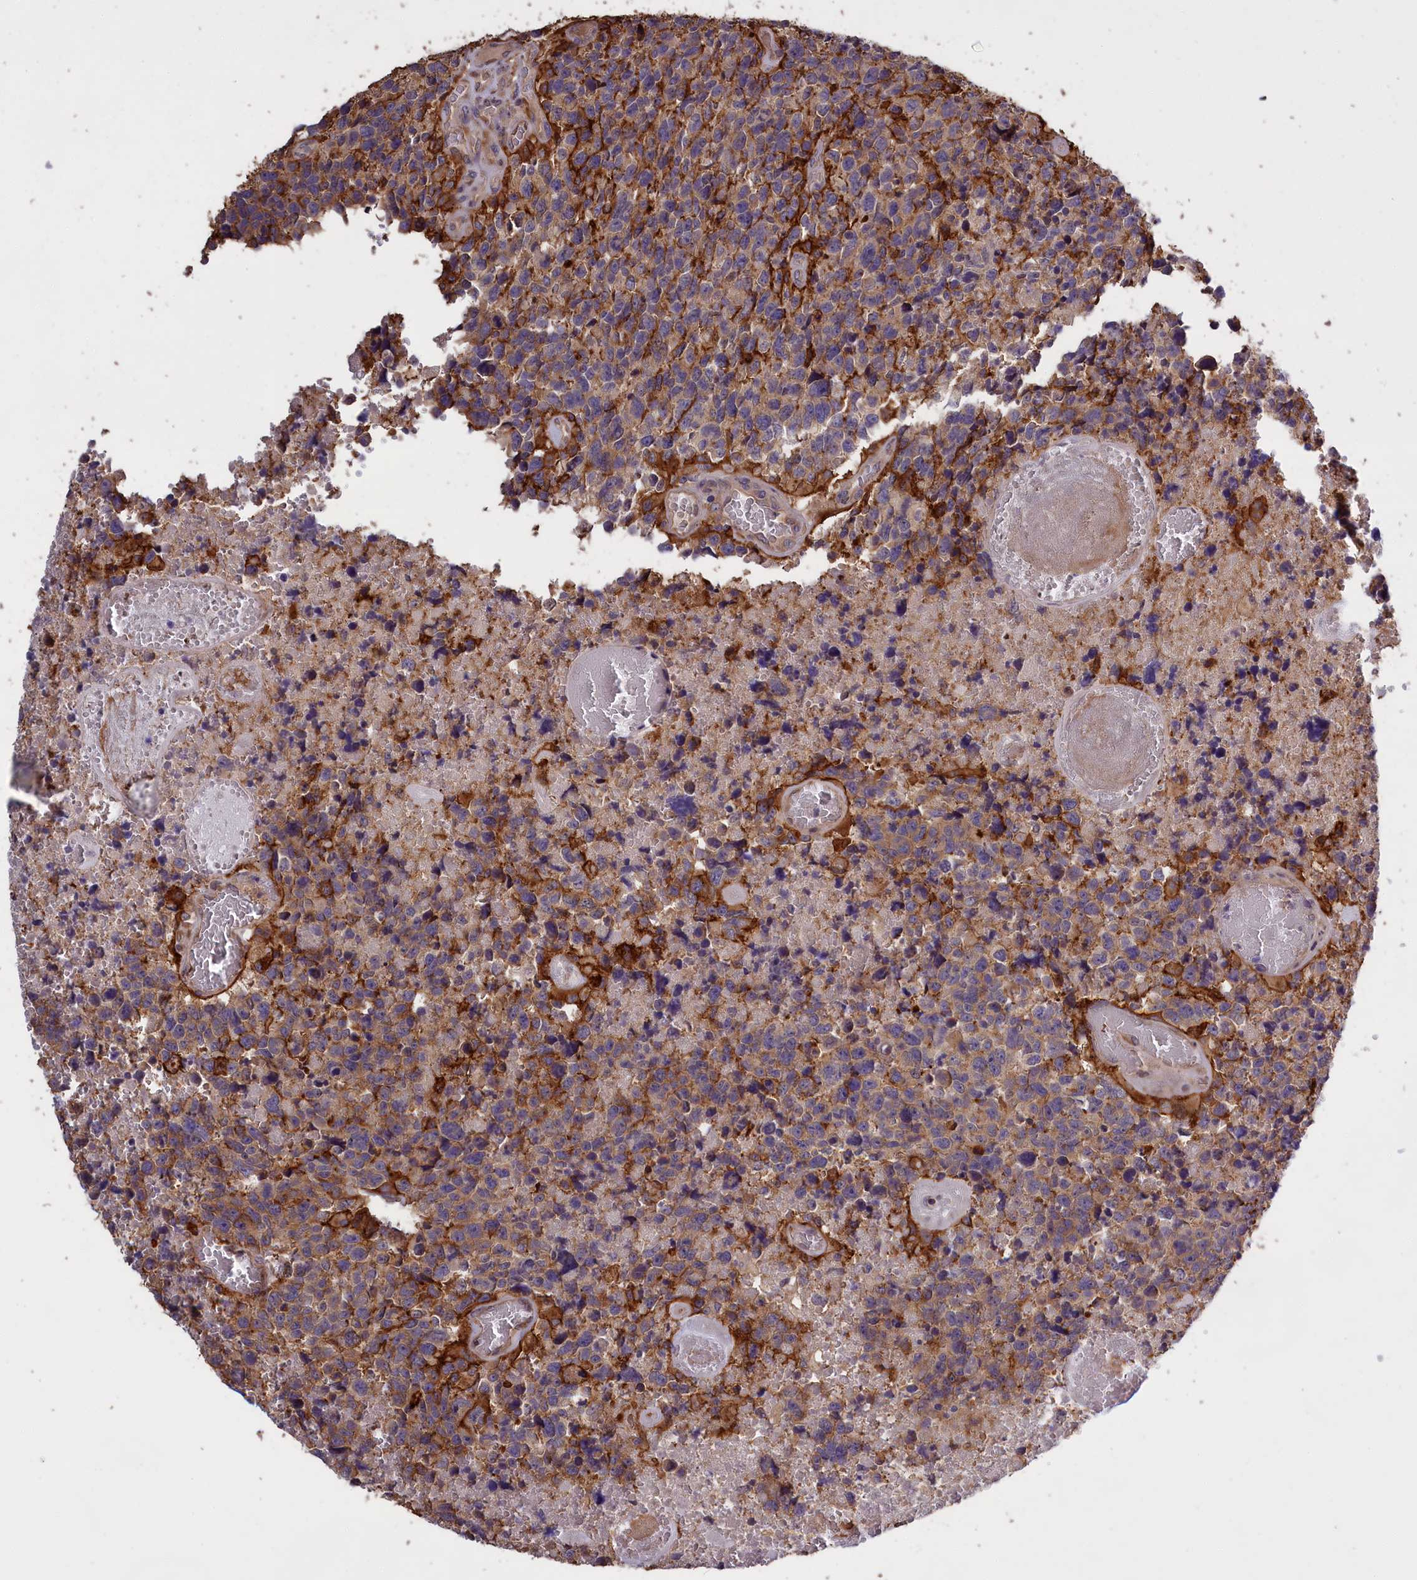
{"staining": {"intensity": "weak", "quantity": "<25%", "location": "cytoplasmic/membranous"}, "tissue": "glioma", "cell_type": "Tumor cells", "image_type": "cancer", "snomed": [{"axis": "morphology", "description": "Glioma, malignant, High grade"}, {"axis": "topography", "description": "Brain"}], "caption": "This is an immunohistochemistry (IHC) histopathology image of human malignant high-grade glioma. There is no expression in tumor cells.", "gene": "DENND1B", "patient": {"sex": "male", "age": 69}}